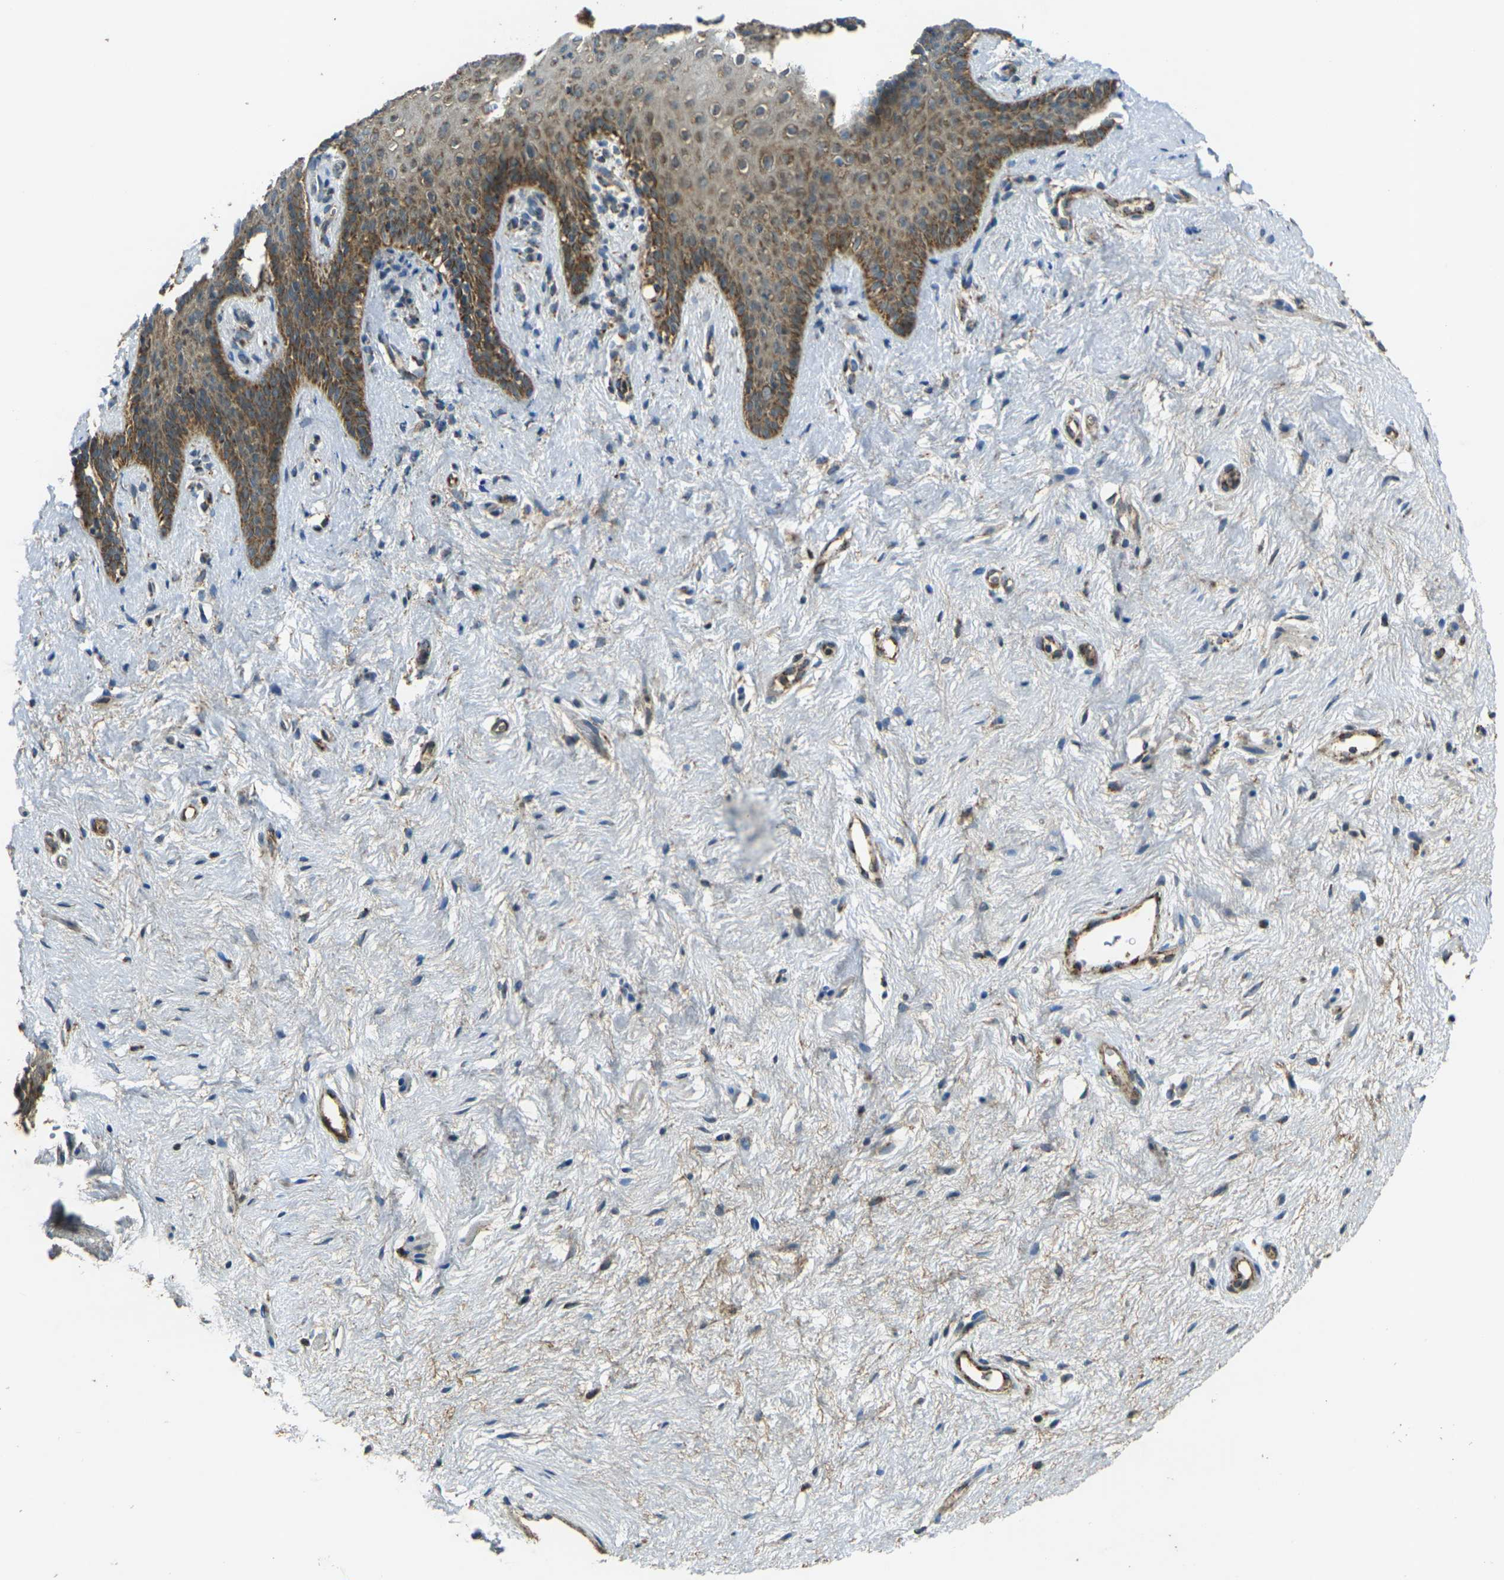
{"staining": {"intensity": "moderate", "quantity": ">75%", "location": "cytoplasmic/membranous"}, "tissue": "vagina", "cell_type": "Squamous epithelial cells", "image_type": "normal", "snomed": [{"axis": "morphology", "description": "Normal tissue, NOS"}, {"axis": "topography", "description": "Vagina"}], "caption": "An image of vagina stained for a protein shows moderate cytoplasmic/membranous brown staining in squamous epithelial cells.", "gene": "IGF1R", "patient": {"sex": "female", "age": 44}}